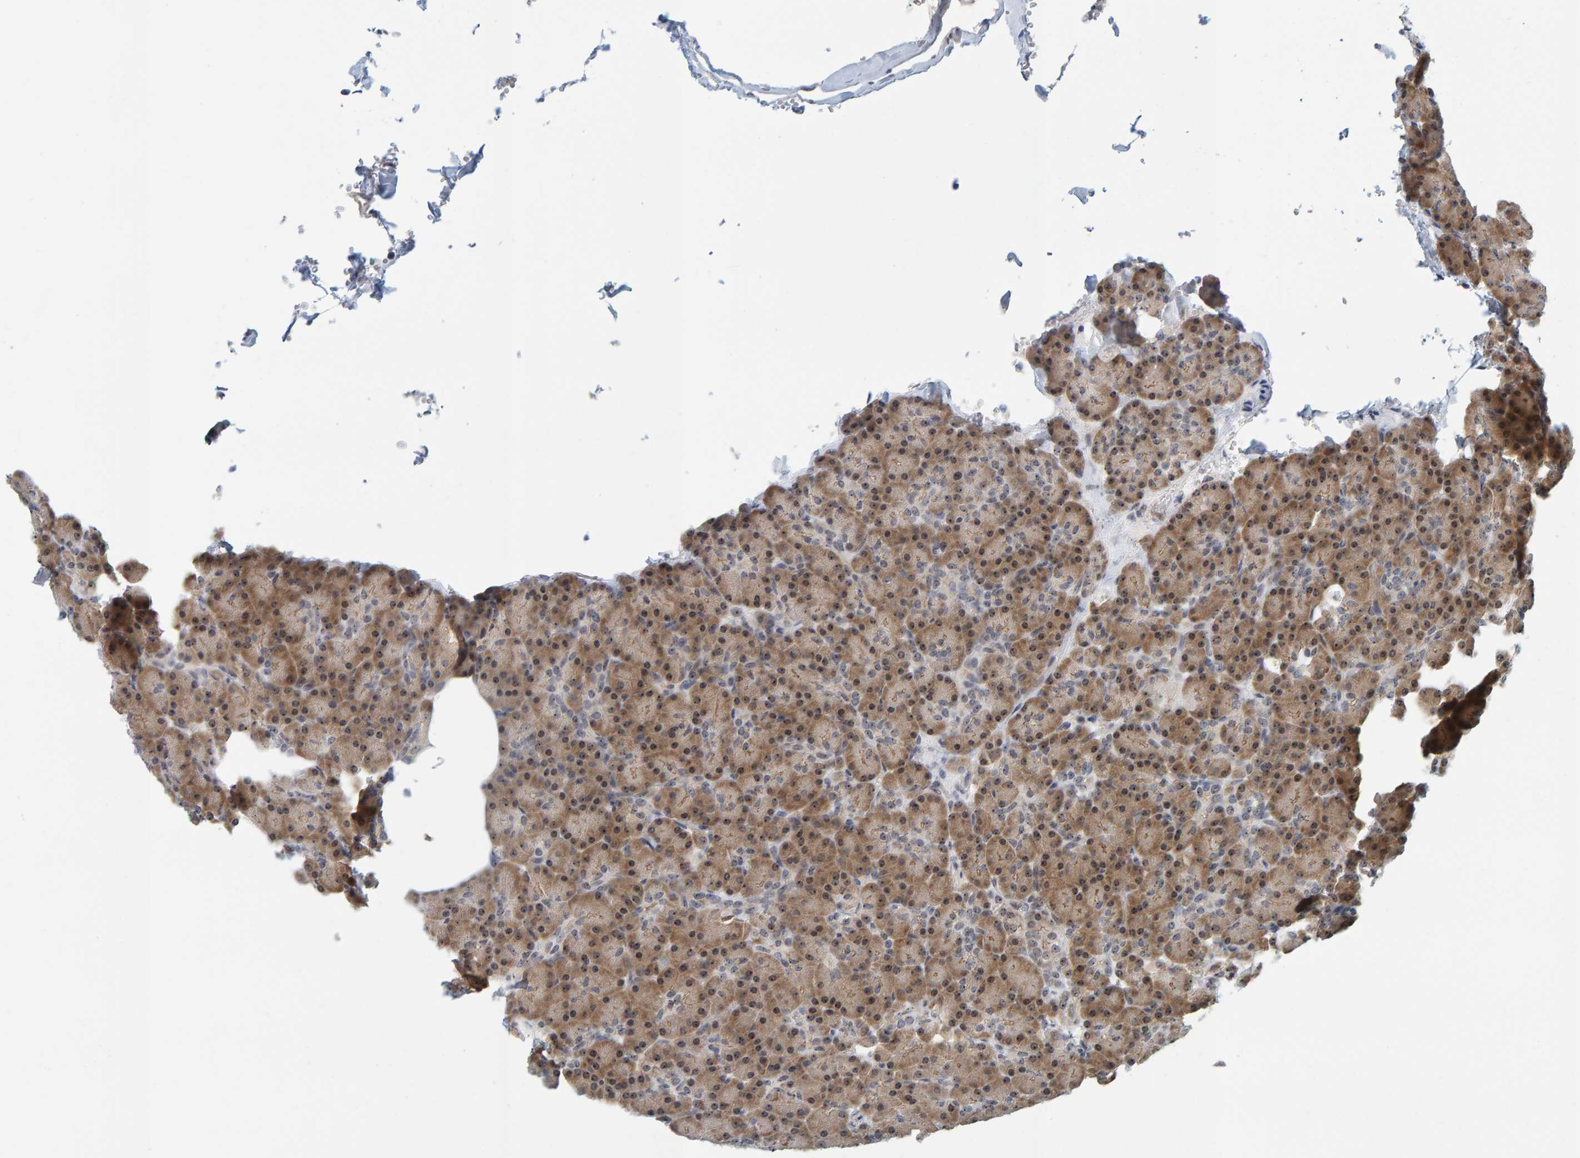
{"staining": {"intensity": "moderate", "quantity": ">75%", "location": "cytoplasmic/membranous,nuclear"}, "tissue": "pancreas", "cell_type": "Exocrine glandular cells", "image_type": "normal", "snomed": [{"axis": "morphology", "description": "Normal tissue, NOS"}, {"axis": "topography", "description": "Pancreas"}], "caption": "Moderate cytoplasmic/membranous,nuclear expression for a protein is identified in approximately >75% of exocrine glandular cells of unremarkable pancreas using immunohistochemistry.", "gene": "POLR1E", "patient": {"sex": "female", "age": 43}}